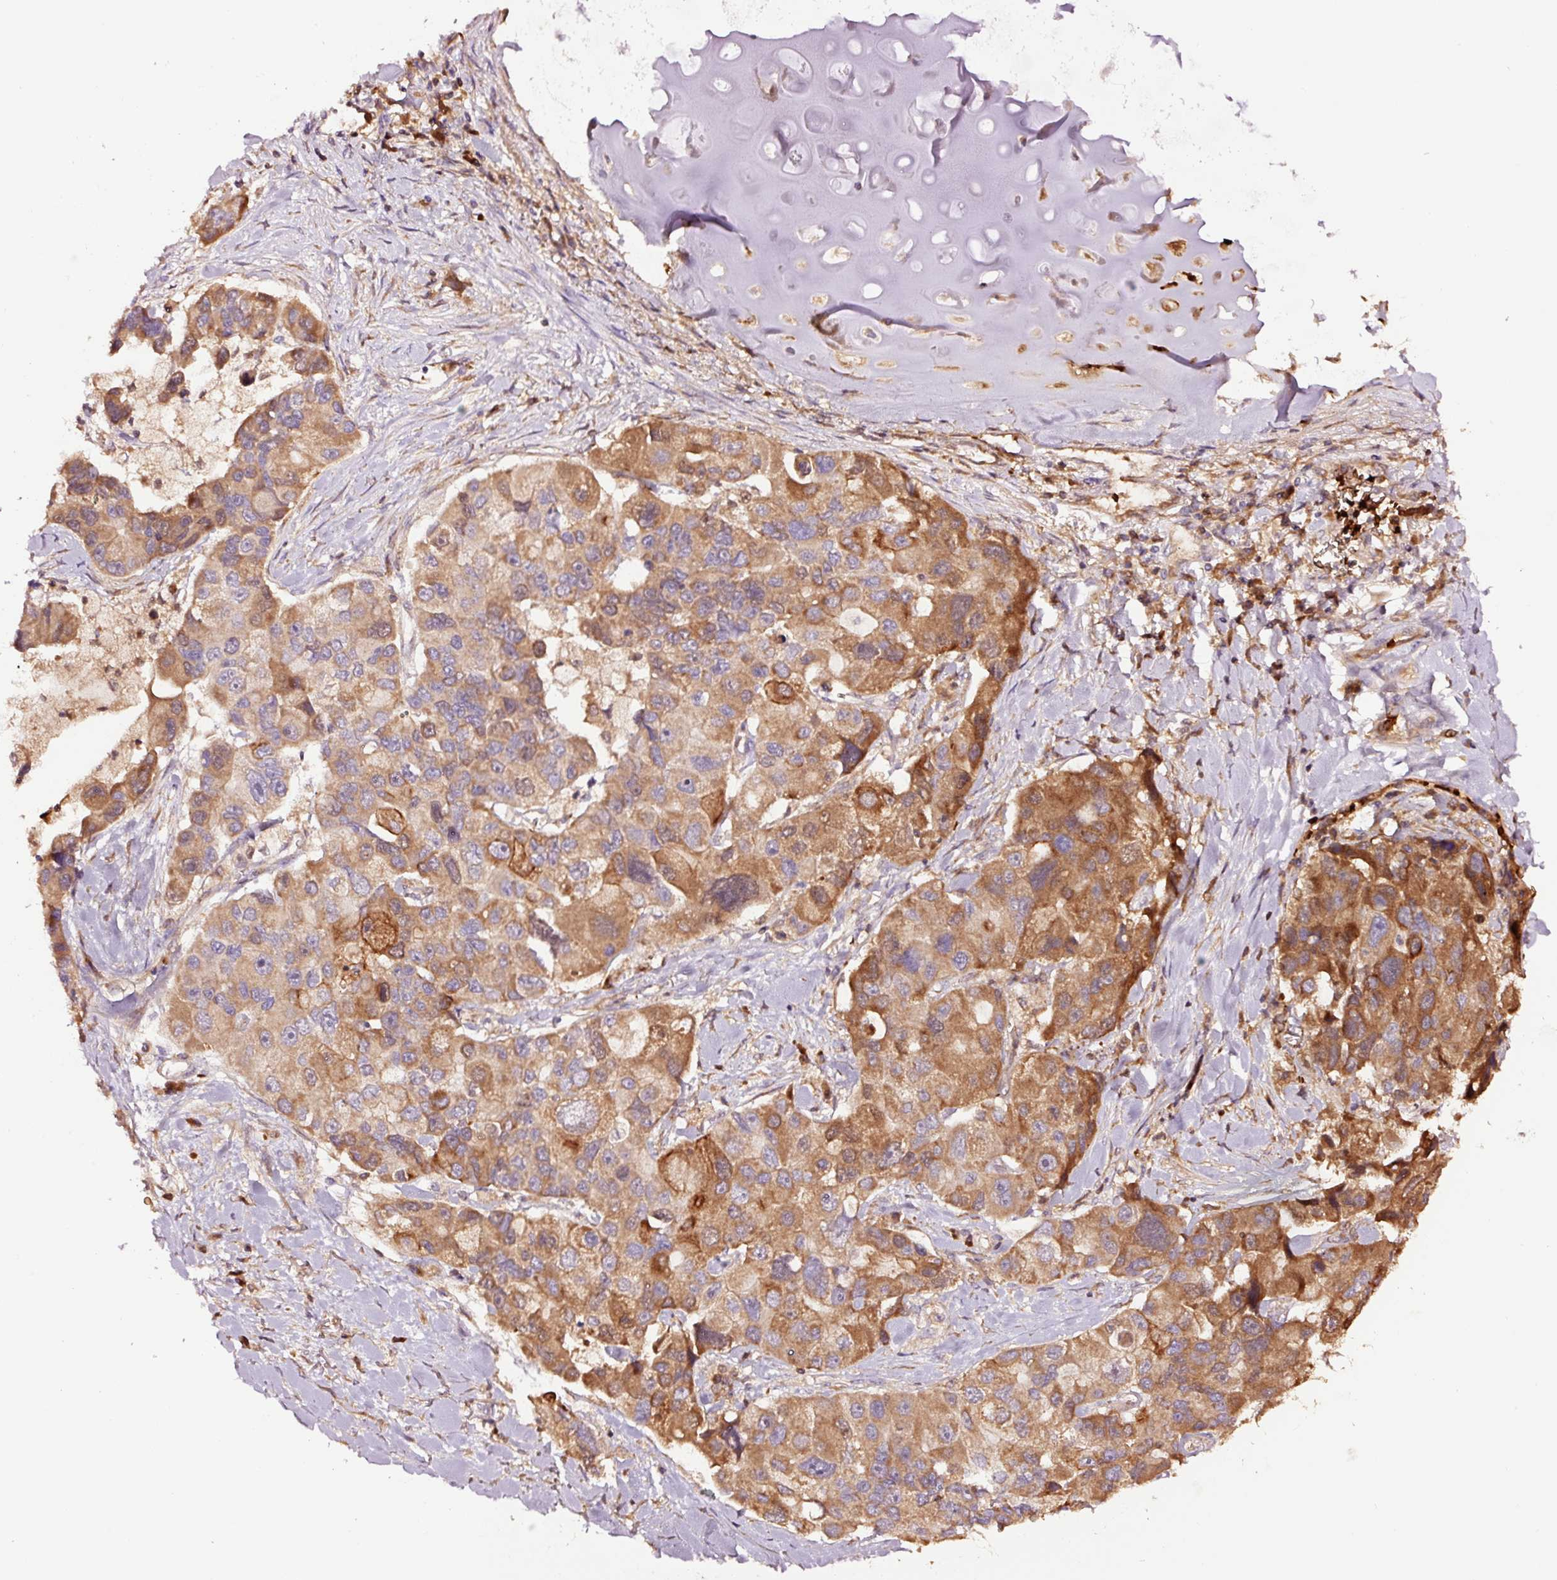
{"staining": {"intensity": "strong", "quantity": ">75%", "location": "cytoplasmic/membranous"}, "tissue": "lung cancer", "cell_type": "Tumor cells", "image_type": "cancer", "snomed": [{"axis": "morphology", "description": "Adenocarcinoma, NOS"}, {"axis": "topography", "description": "Lung"}], "caption": "A micrograph of human lung cancer (adenocarcinoma) stained for a protein displays strong cytoplasmic/membranous brown staining in tumor cells. Using DAB (brown) and hematoxylin (blue) stains, captured at high magnification using brightfield microscopy.", "gene": "PGLYRP2", "patient": {"sex": "female", "age": 54}}